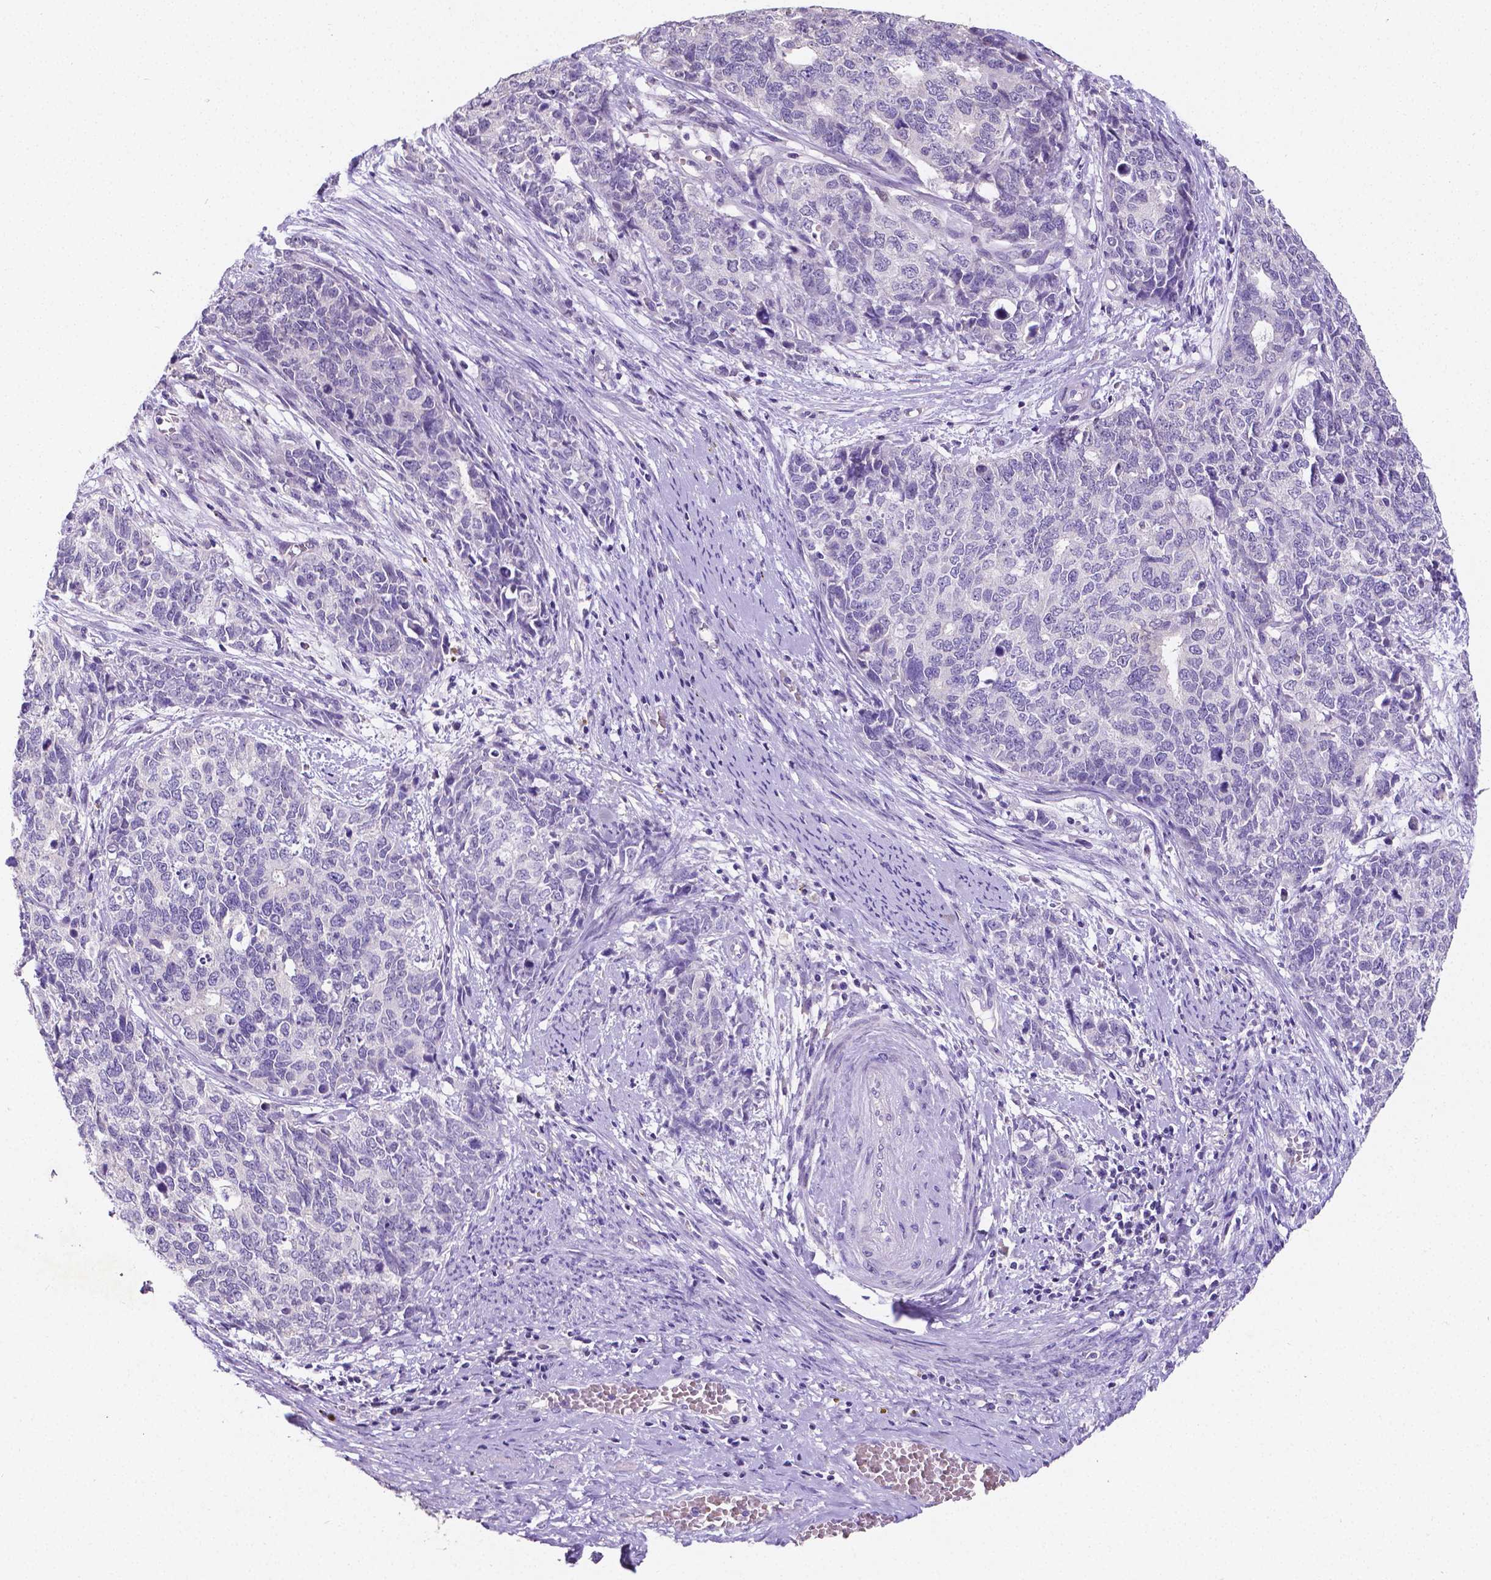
{"staining": {"intensity": "negative", "quantity": "none", "location": "none"}, "tissue": "cervical cancer", "cell_type": "Tumor cells", "image_type": "cancer", "snomed": [{"axis": "morphology", "description": "Squamous cell carcinoma, NOS"}, {"axis": "topography", "description": "Cervix"}], "caption": "This is an IHC histopathology image of cervical cancer. There is no positivity in tumor cells.", "gene": "SATB2", "patient": {"sex": "female", "age": 63}}